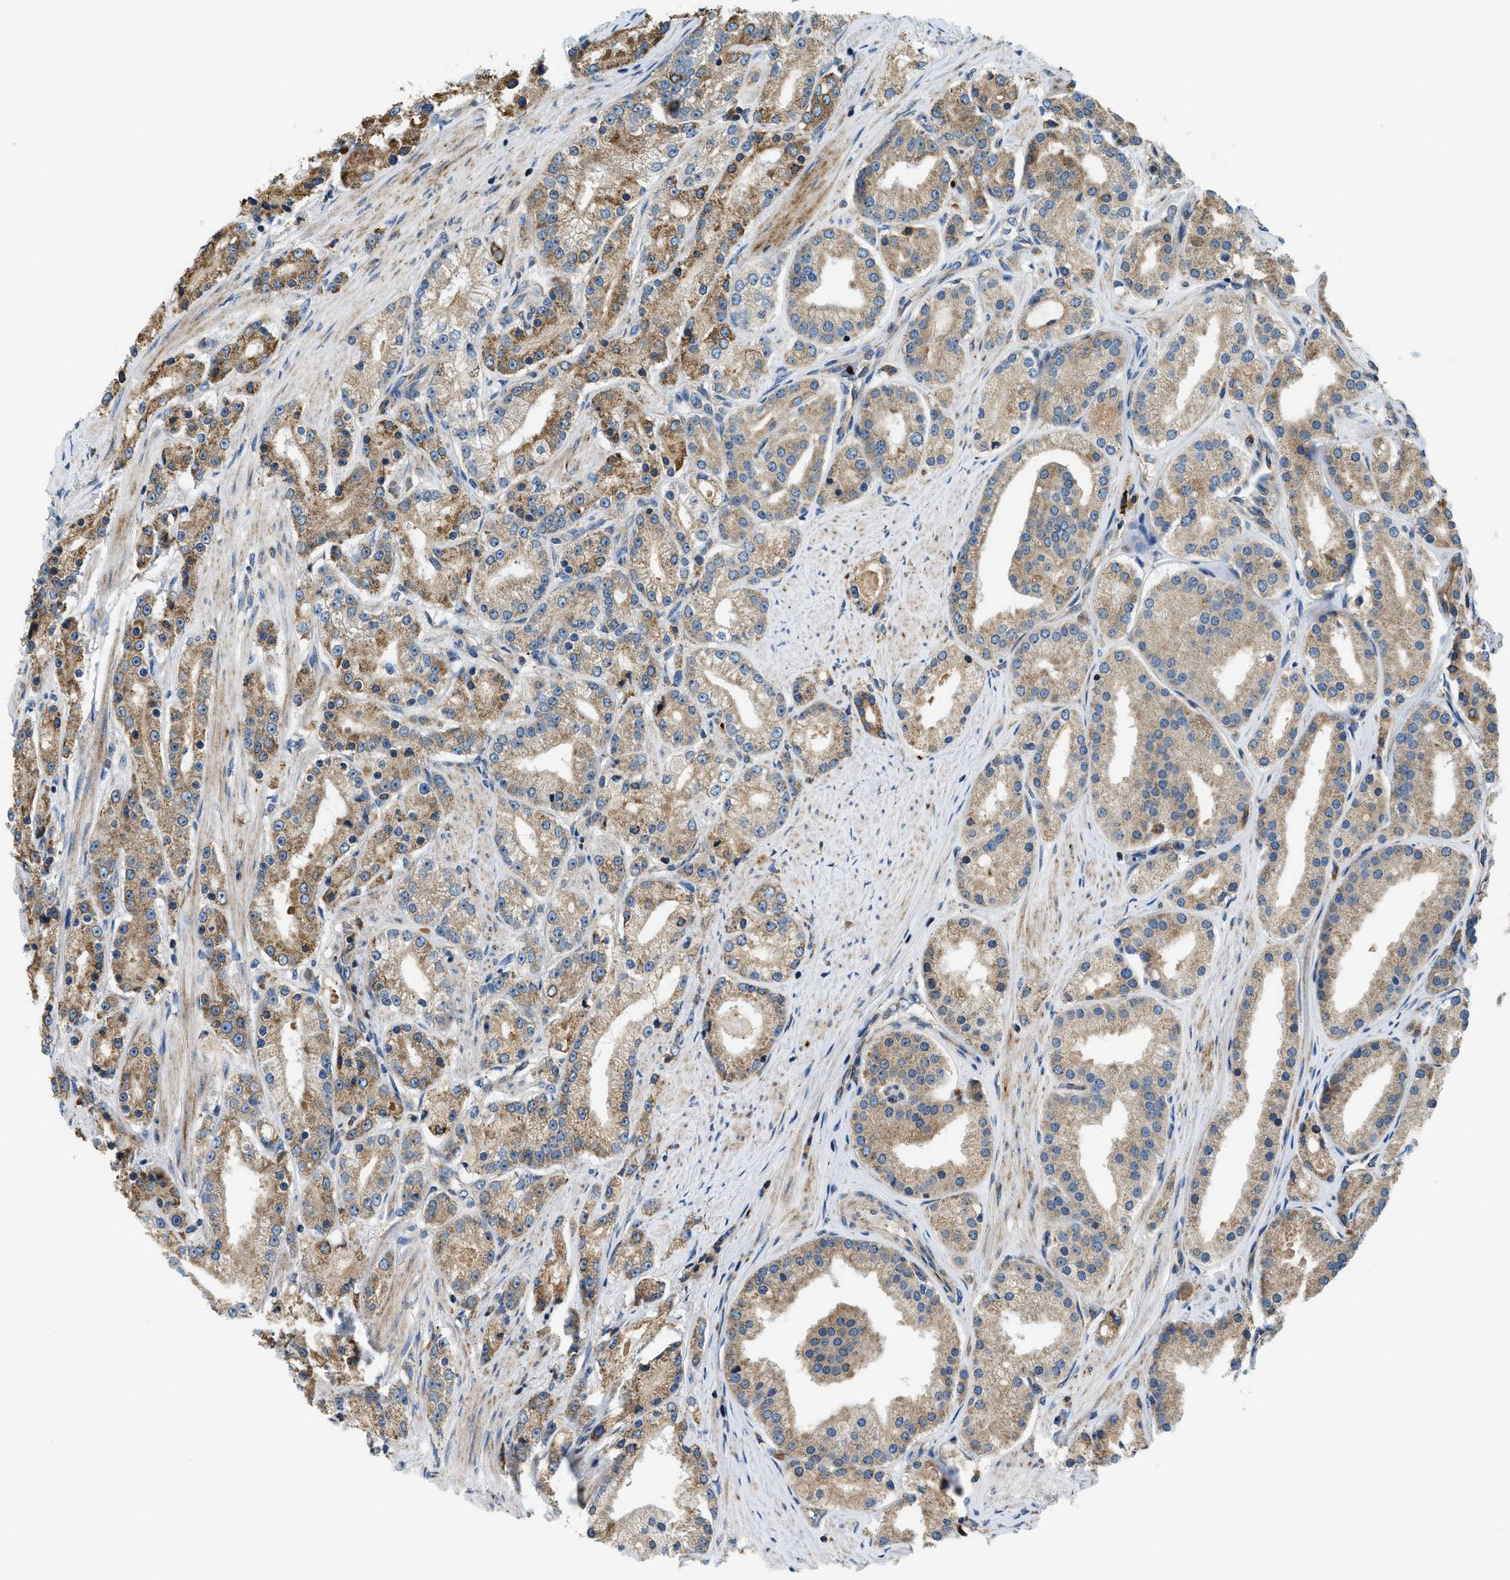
{"staining": {"intensity": "moderate", "quantity": ">75%", "location": "cytoplasmic/membranous"}, "tissue": "prostate cancer", "cell_type": "Tumor cells", "image_type": "cancer", "snomed": [{"axis": "morphology", "description": "Adenocarcinoma, Low grade"}, {"axis": "topography", "description": "Prostate"}], "caption": "High-magnification brightfield microscopy of prostate adenocarcinoma (low-grade) stained with DAB (brown) and counterstained with hematoxylin (blue). tumor cells exhibit moderate cytoplasmic/membranous staining is identified in about>75% of cells.", "gene": "CSPG4", "patient": {"sex": "male", "age": 63}}